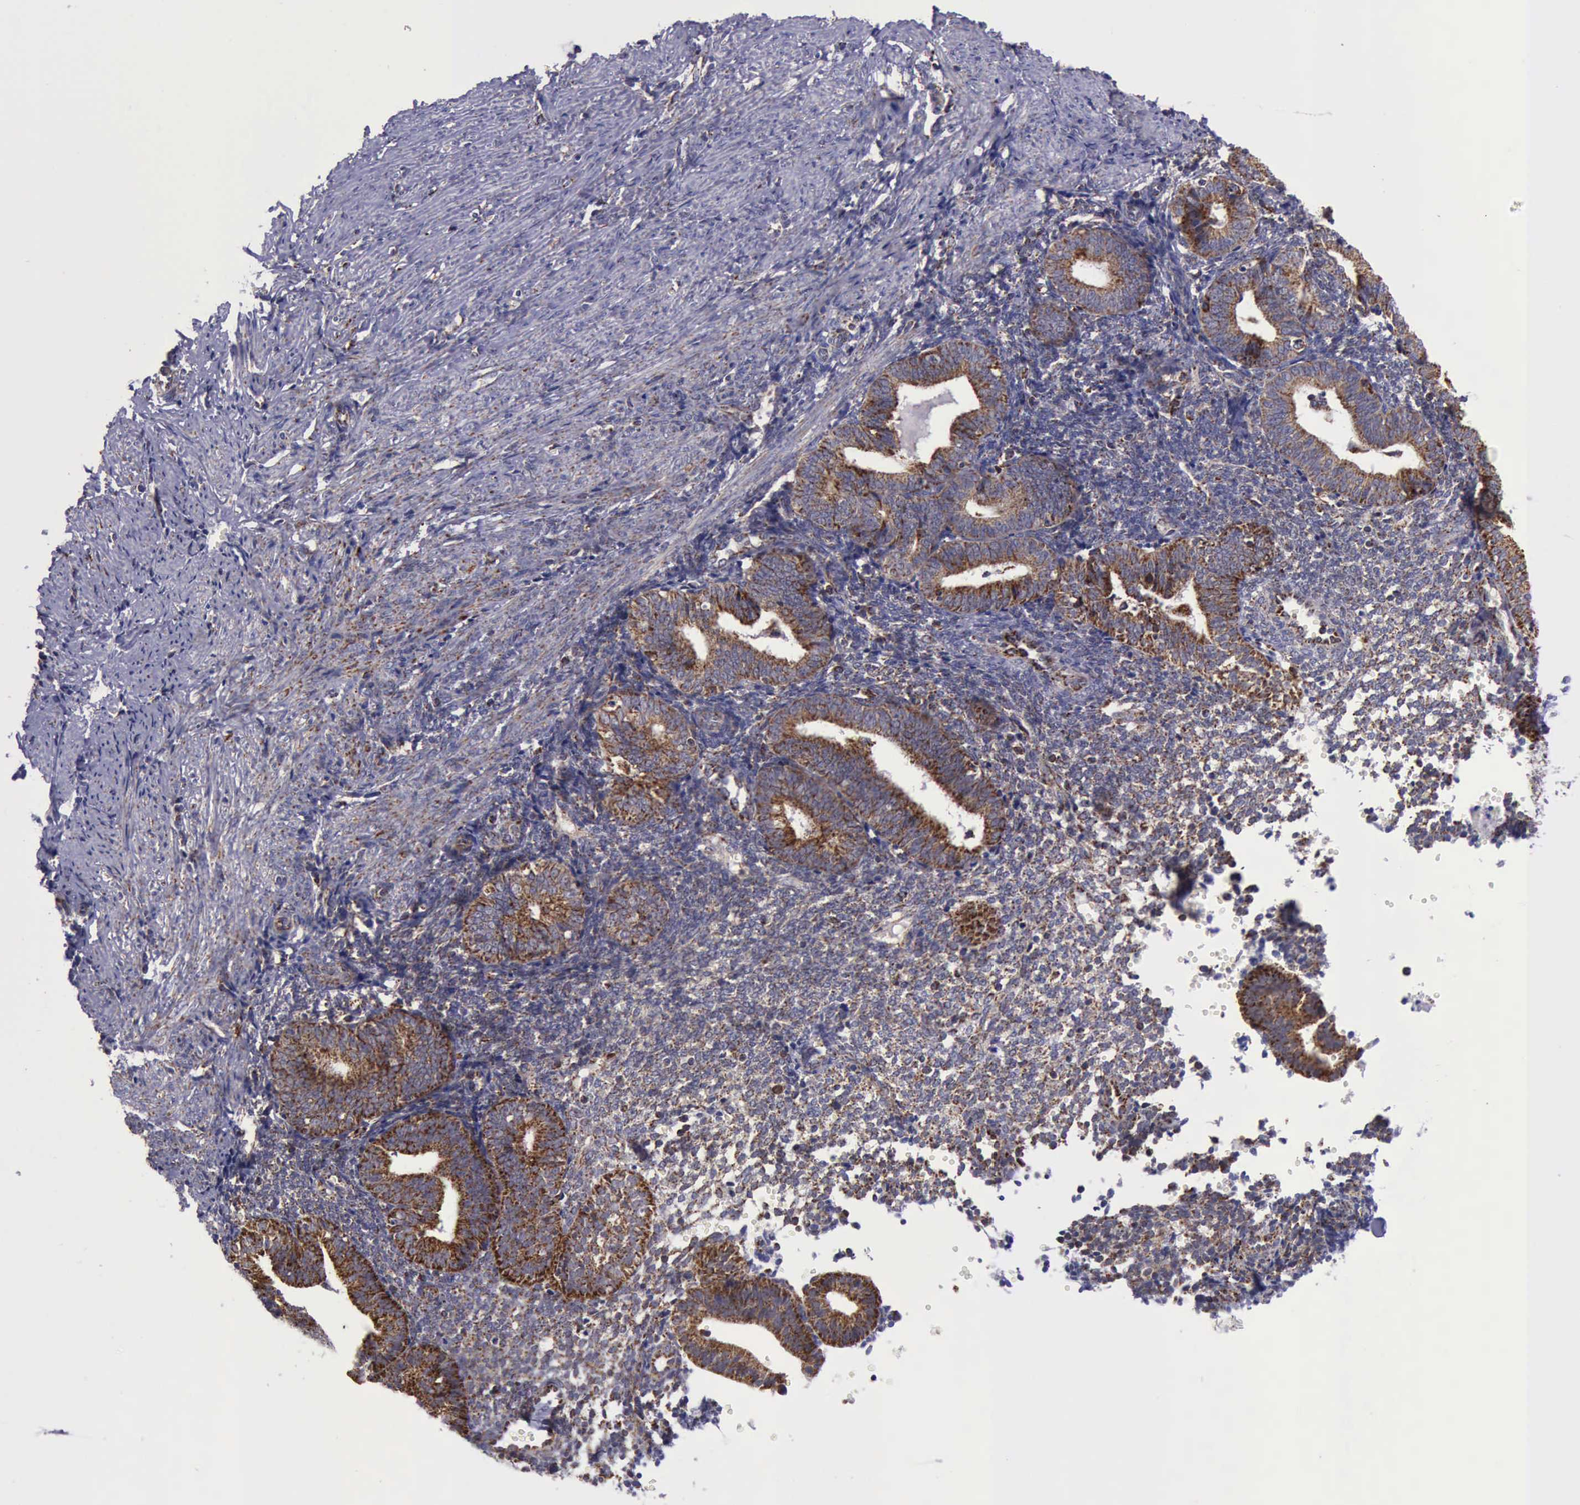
{"staining": {"intensity": "moderate", "quantity": ">75%", "location": "cytoplasmic/membranous"}, "tissue": "endometrium", "cell_type": "Cells in endometrial stroma", "image_type": "normal", "snomed": [{"axis": "morphology", "description": "Normal tissue, NOS"}, {"axis": "topography", "description": "Endometrium"}], "caption": "IHC image of benign endometrium: human endometrium stained using immunohistochemistry (IHC) displays medium levels of moderate protein expression localized specifically in the cytoplasmic/membranous of cells in endometrial stroma, appearing as a cytoplasmic/membranous brown color.", "gene": "TXN2", "patient": {"sex": "female", "age": 61}}